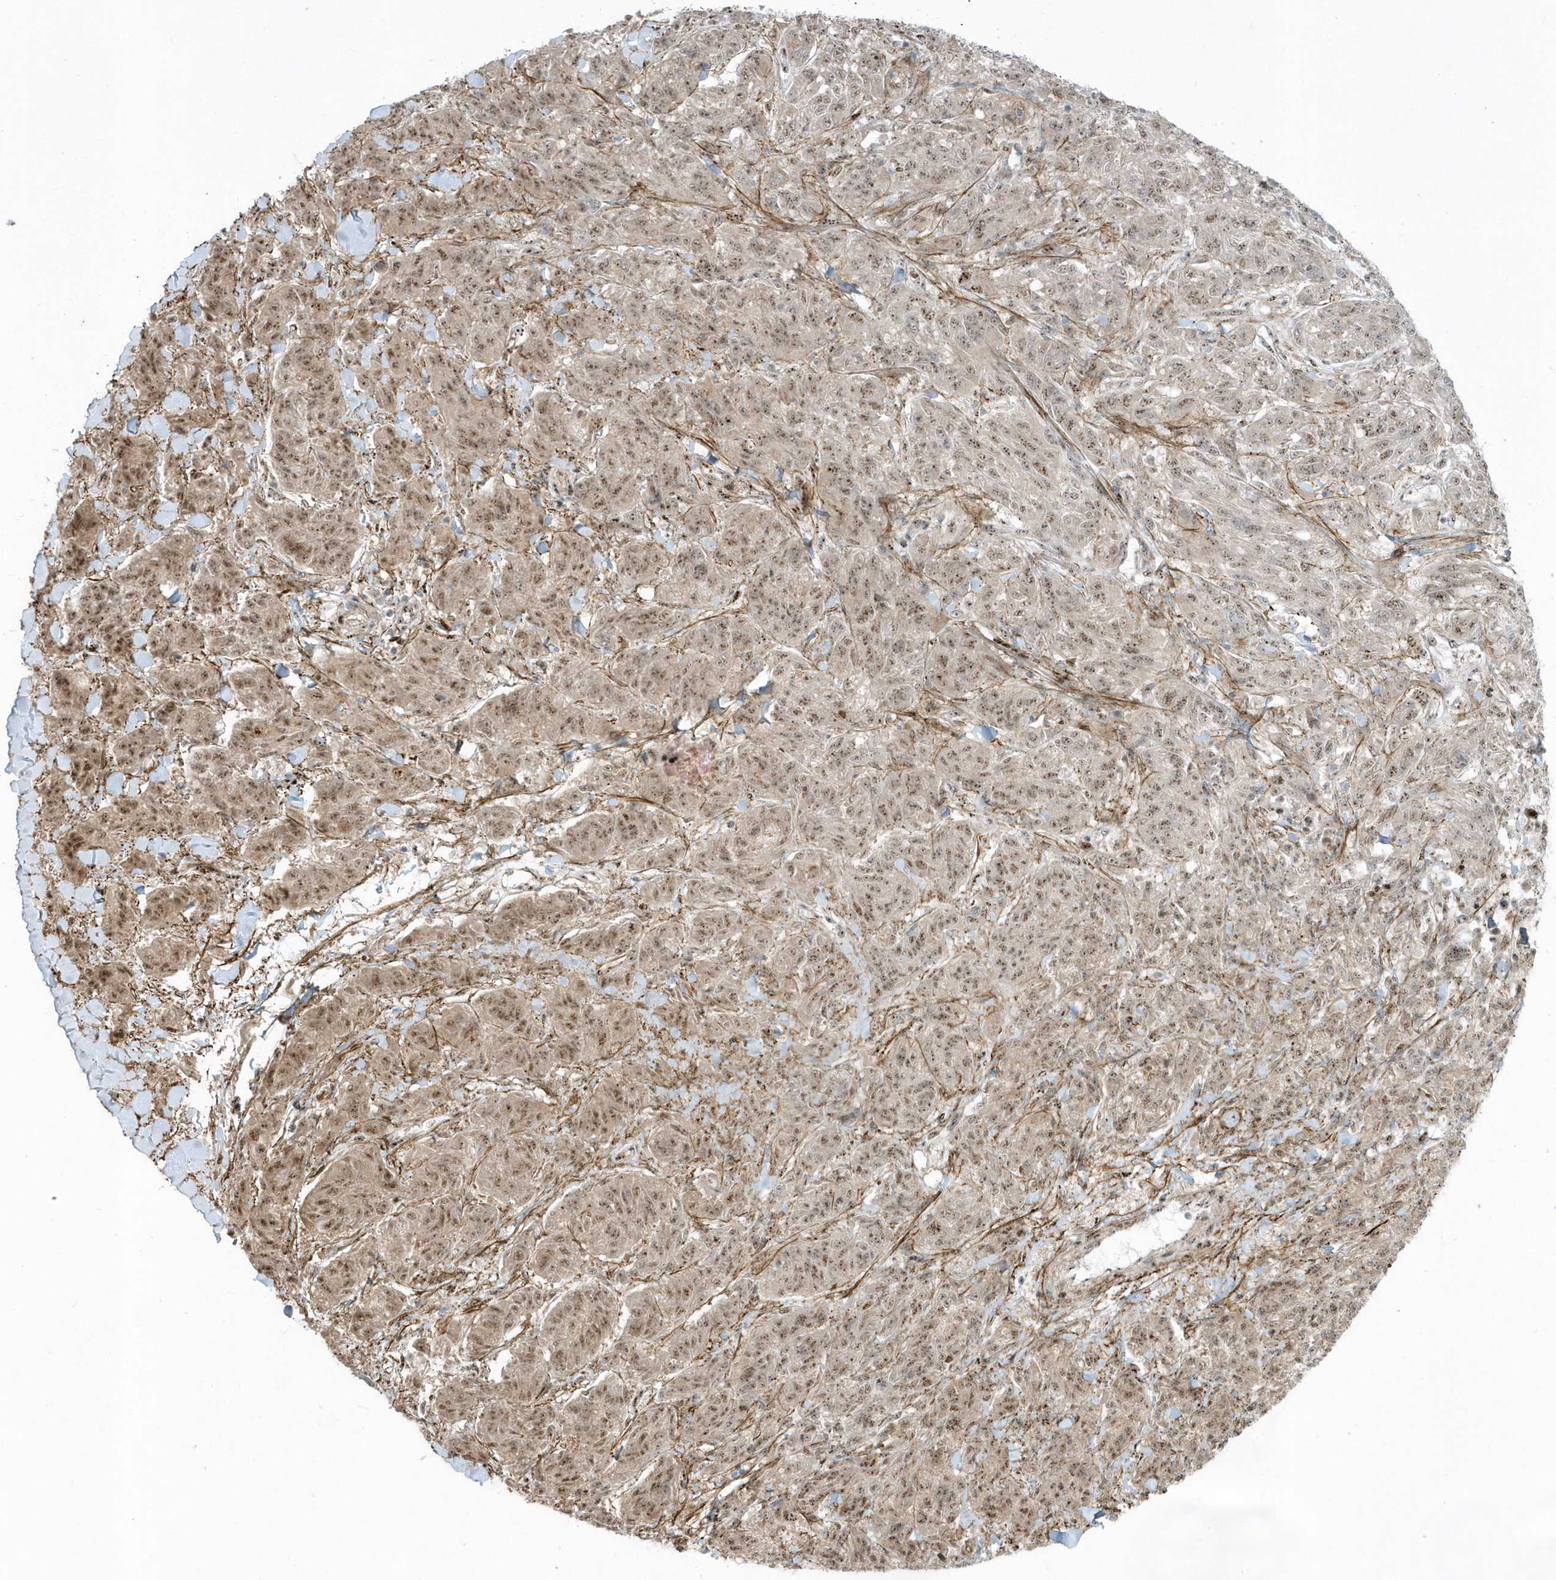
{"staining": {"intensity": "moderate", "quantity": ">75%", "location": "nuclear"}, "tissue": "melanoma", "cell_type": "Tumor cells", "image_type": "cancer", "snomed": [{"axis": "morphology", "description": "Malignant melanoma, NOS"}, {"axis": "topography", "description": "Skin"}], "caption": "DAB immunohistochemical staining of human melanoma exhibits moderate nuclear protein positivity in approximately >75% of tumor cells.", "gene": "MASP2", "patient": {"sex": "male", "age": 53}}